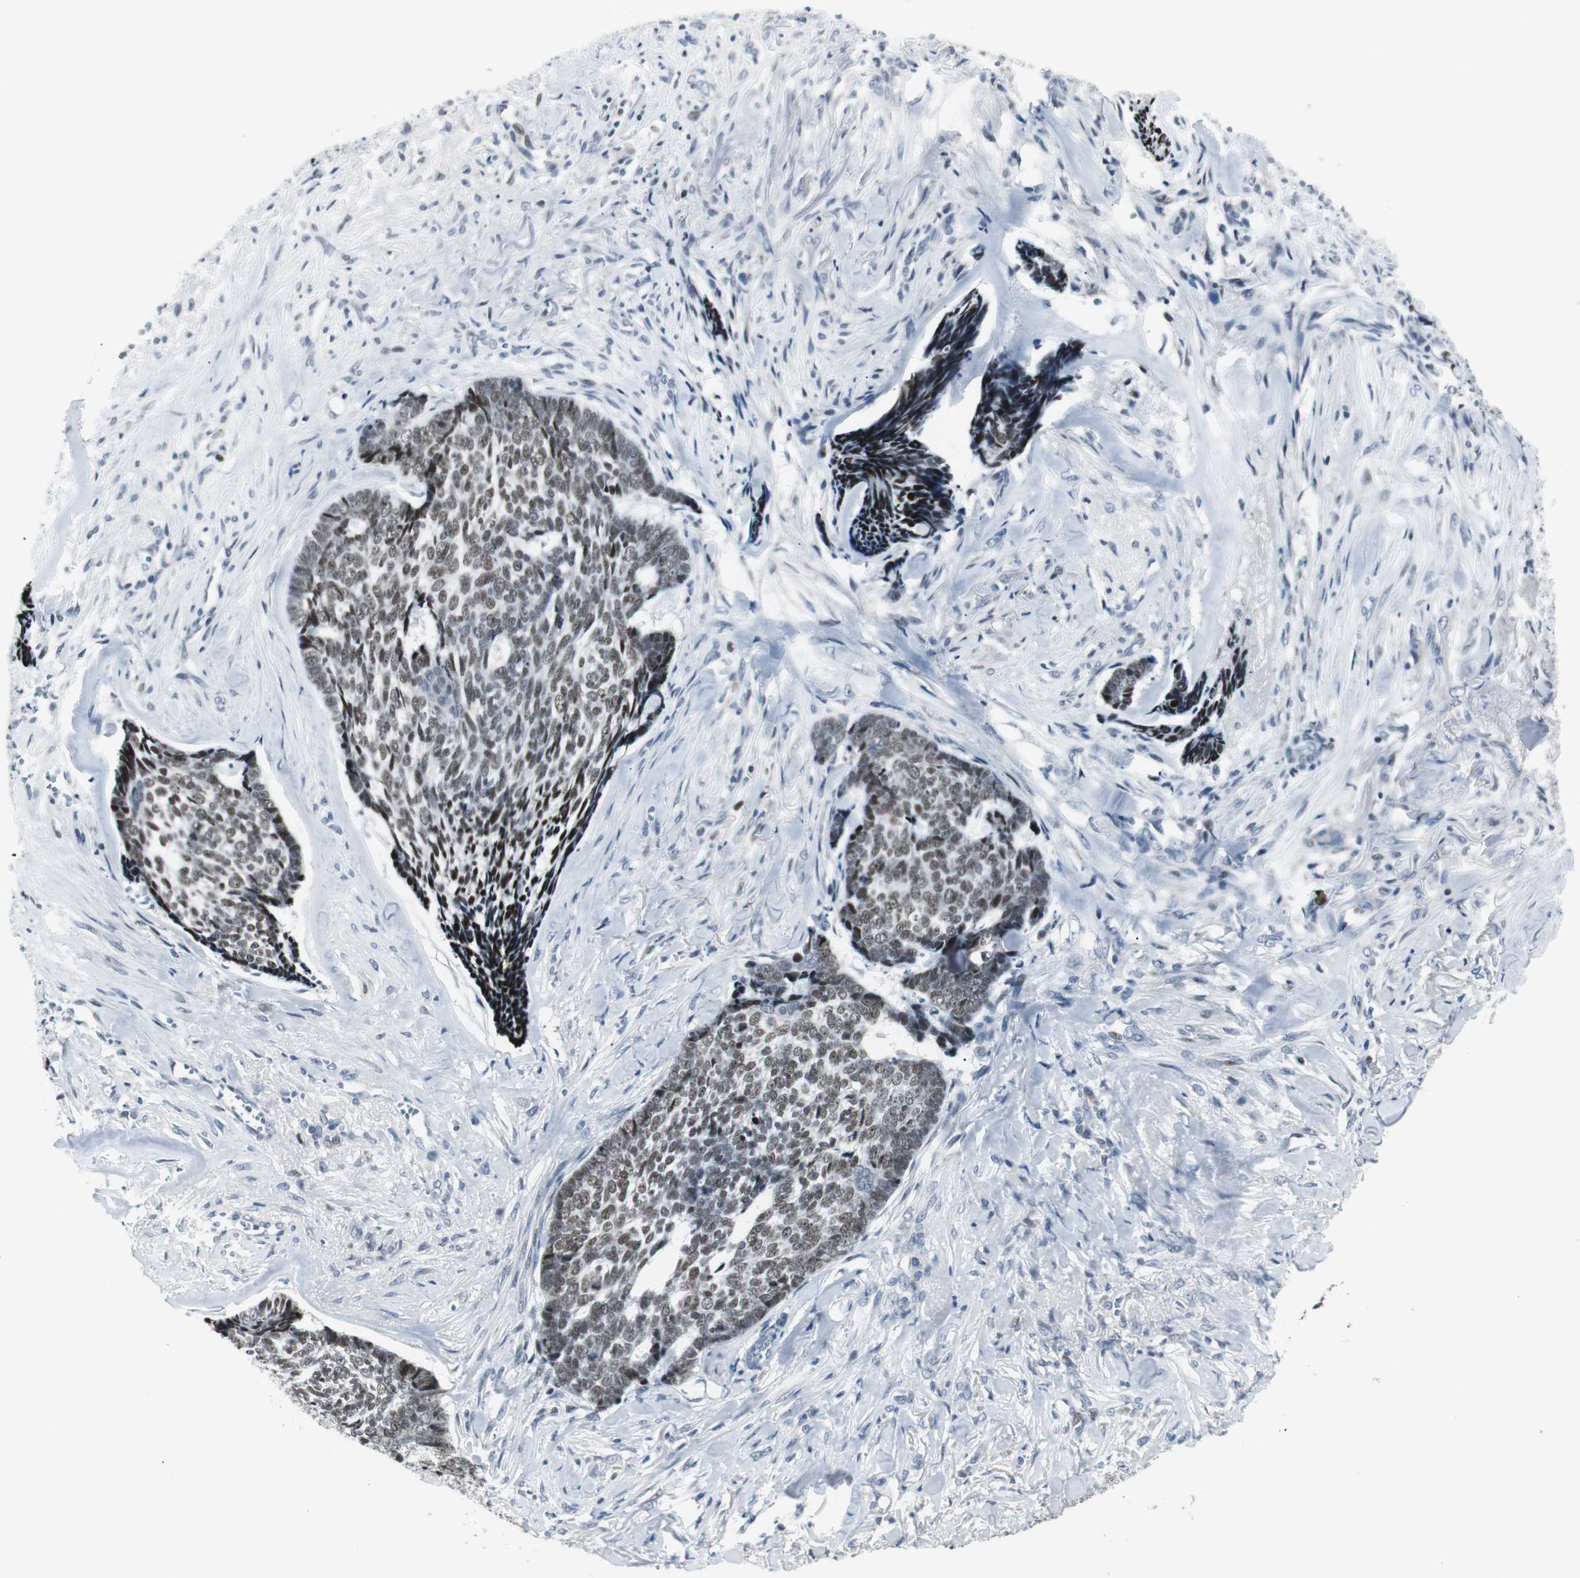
{"staining": {"intensity": "moderate", "quantity": ">75%", "location": "nuclear"}, "tissue": "skin cancer", "cell_type": "Tumor cells", "image_type": "cancer", "snomed": [{"axis": "morphology", "description": "Basal cell carcinoma"}, {"axis": "topography", "description": "Skin"}], "caption": "A micrograph showing moderate nuclear expression in about >75% of tumor cells in skin basal cell carcinoma, as visualized by brown immunohistochemical staining.", "gene": "MTA1", "patient": {"sex": "male", "age": 84}}